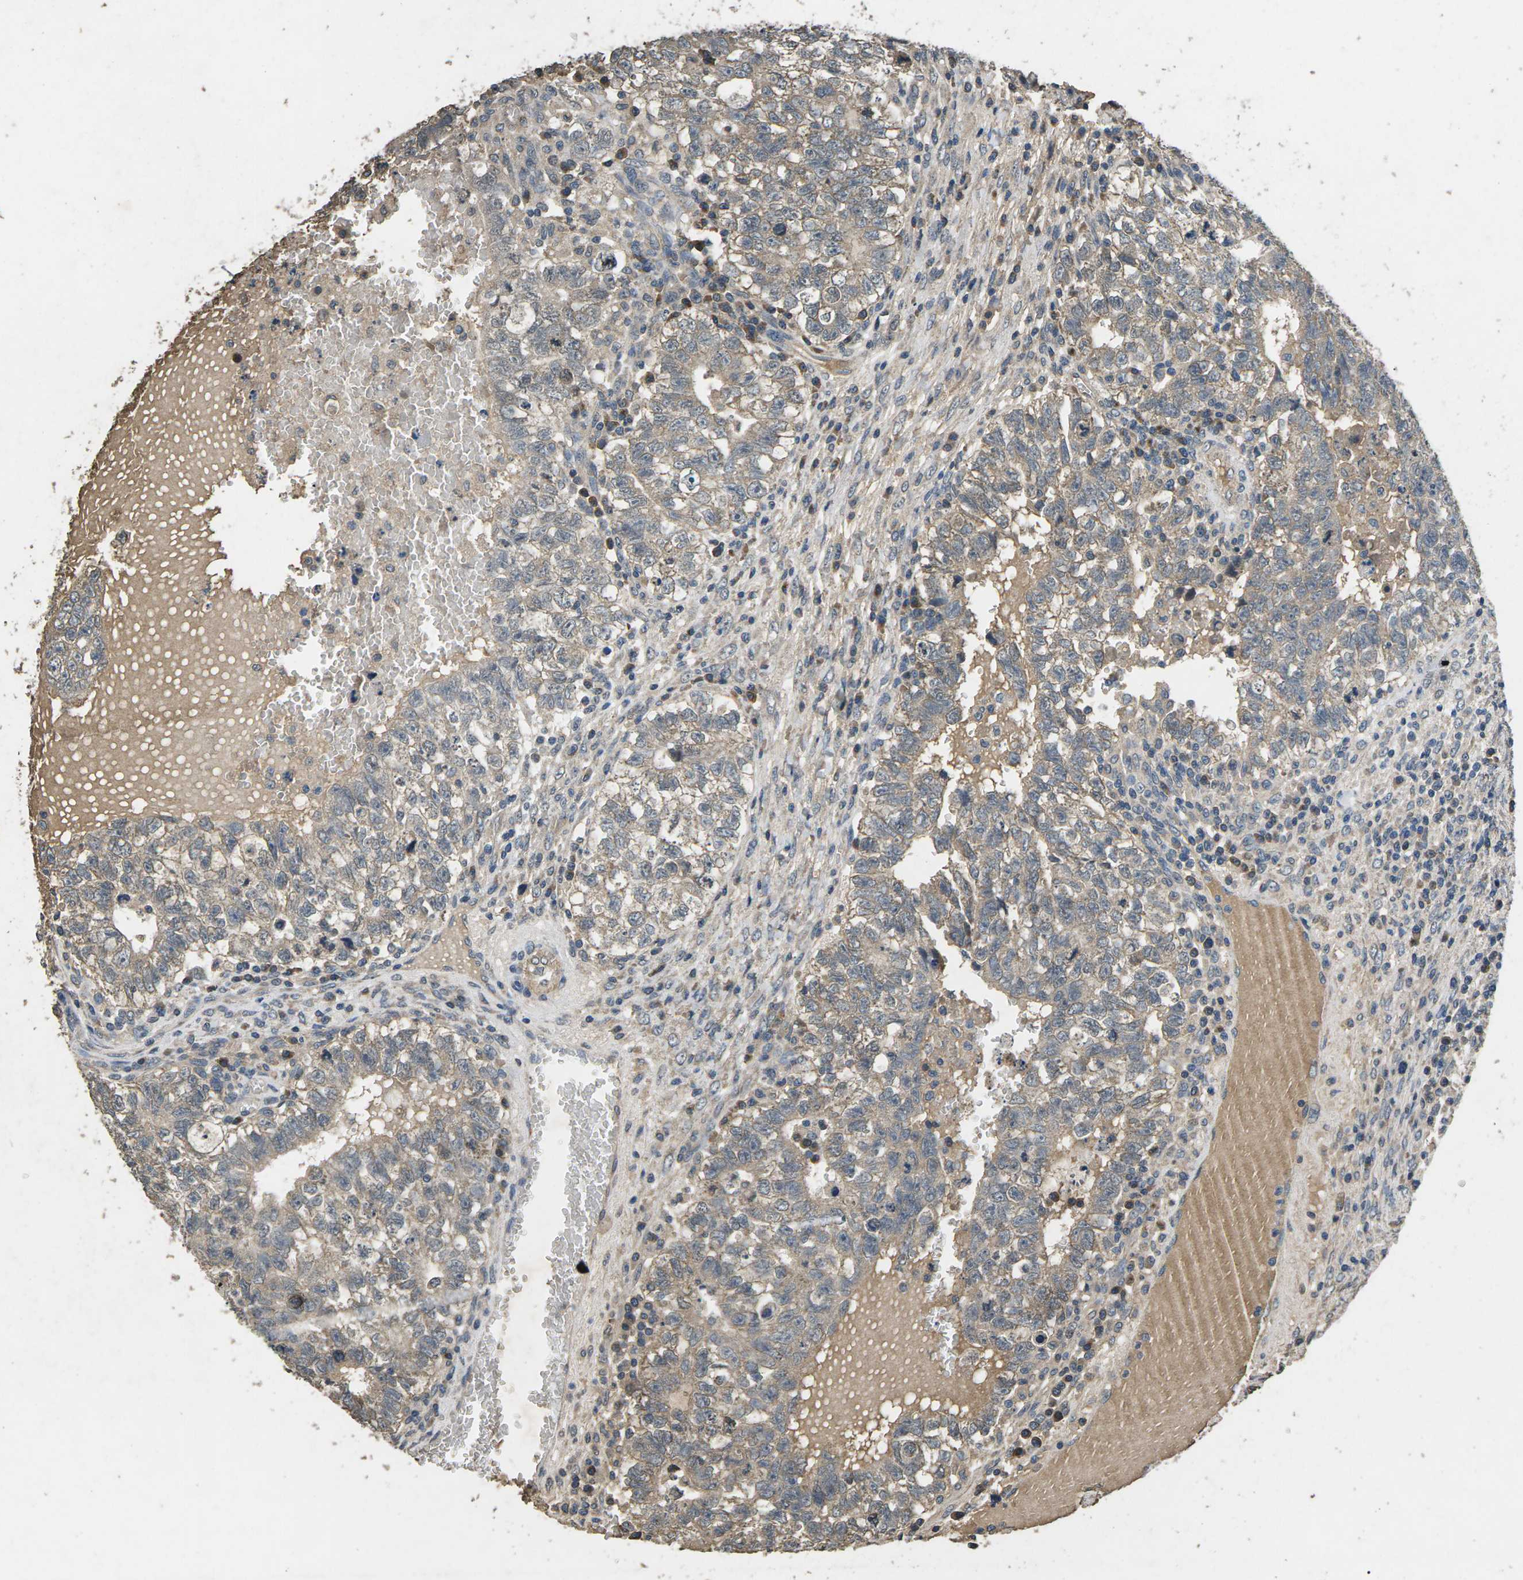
{"staining": {"intensity": "weak", "quantity": "<25%", "location": "cytoplasmic/membranous"}, "tissue": "testis cancer", "cell_type": "Tumor cells", "image_type": "cancer", "snomed": [{"axis": "morphology", "description": "Seminoma, NOS"}, {"axis": "morphology", "description": "Carcinoma, Embryonal, NOS"}, {"axis": "topography", "description": "Testis"}], "caption": "Testis cancer (embryonal carcinoma) stained for a protein using immunohistochemistry demonstrates no staining tumor cells.", "gene": "B4GAT1", "patient": {"sex": "male", "age": 38}}